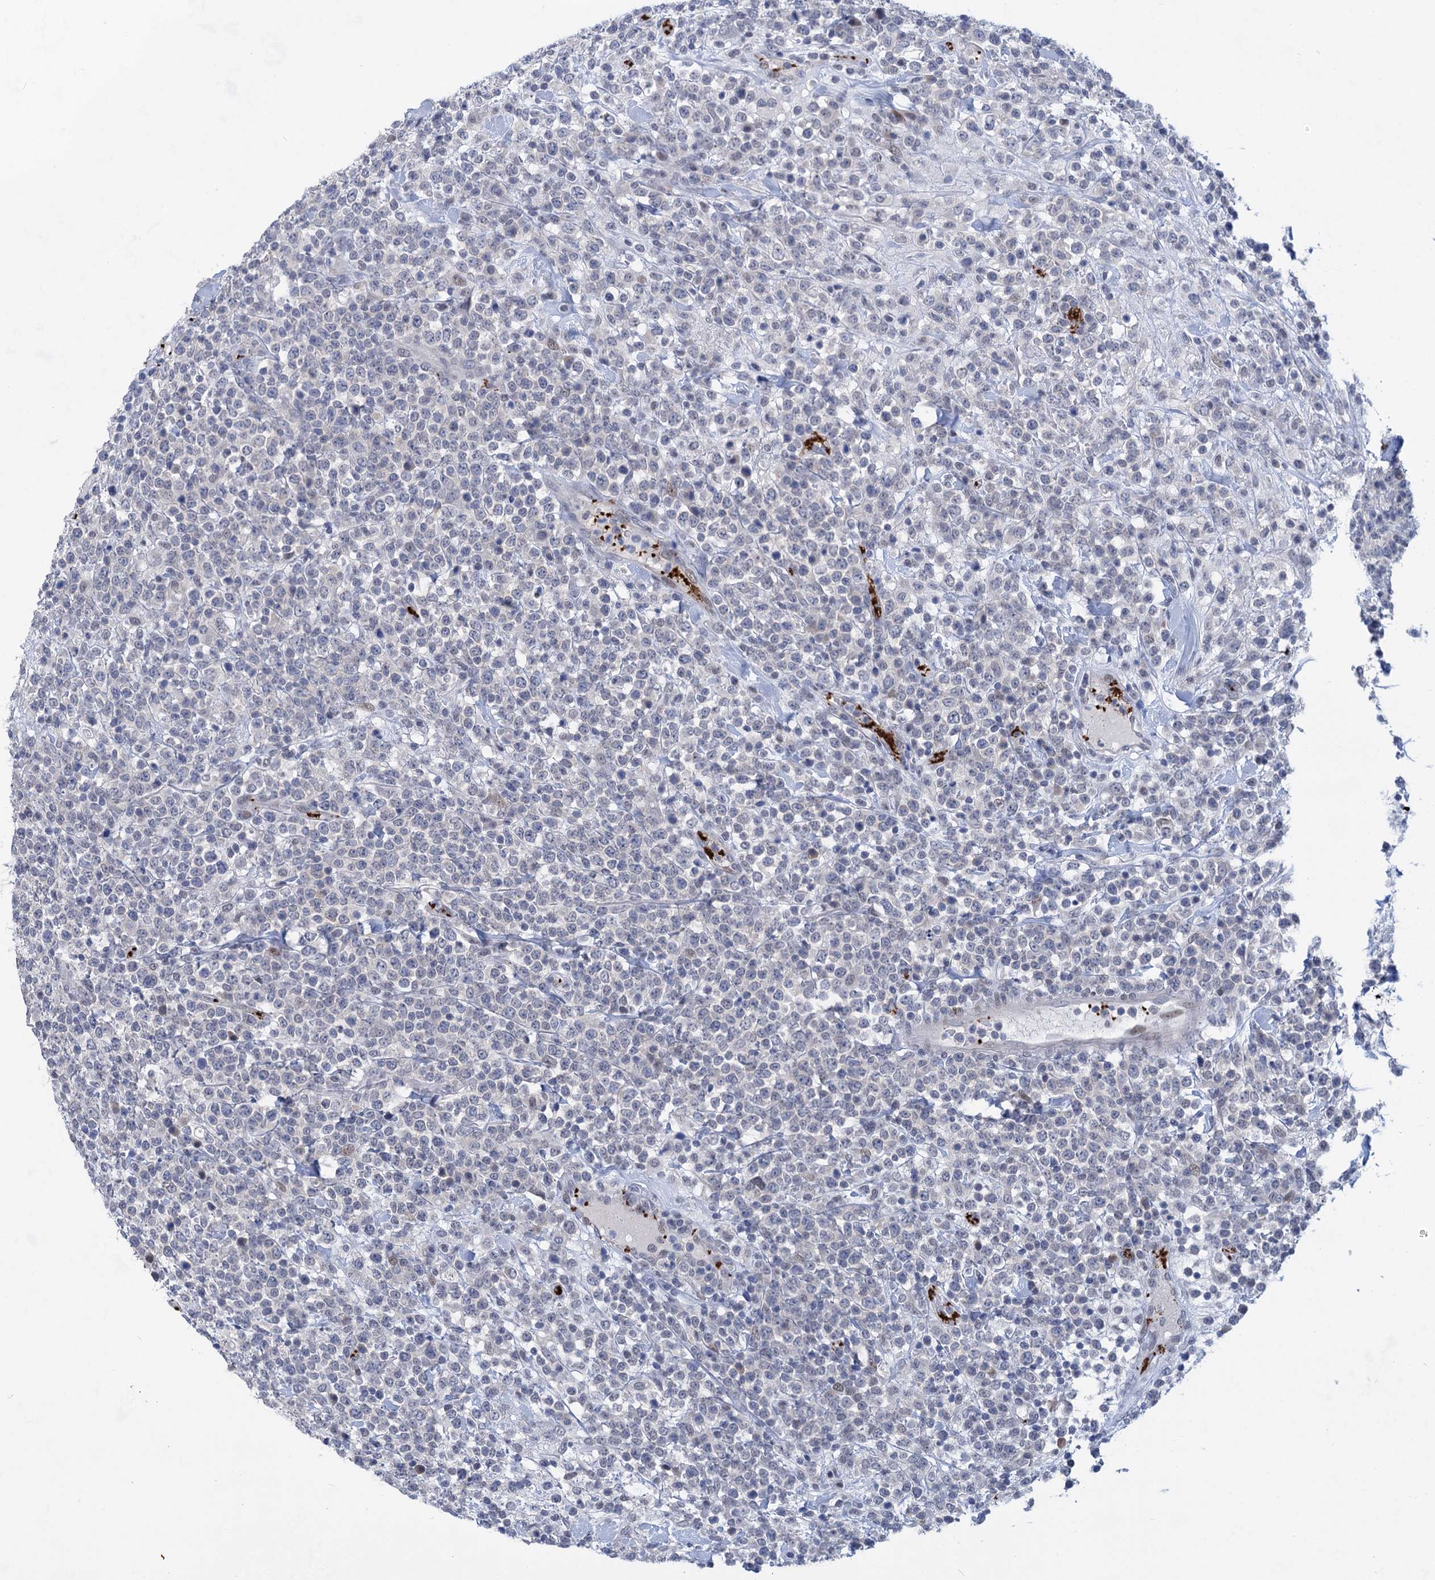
{"staining": {"intensity": "negative", "quantity": "none", "location": "none"}, "tissue": "lymphoma", "cell_type": "Tumor cells", "image_type": "cancer", "snomed": [{"axis": "morphology", "description": "Malignant lymphoma, non-Hodgkin's type, High grade"}, {"axis": "topography", "description": "Colon"}], "caption": "Protein analysis of malignant lymphoma, non-Hodgkin's type (high-grade) displays no significant expression in tumor cells. The staining was performed using DAB to visualize the protein expression in brown, while the nuclei were stained in blue with hematoxylin (Magnification: 20x).", "gene": "MON2", "patient": {"sex": "female", "age": 53}}